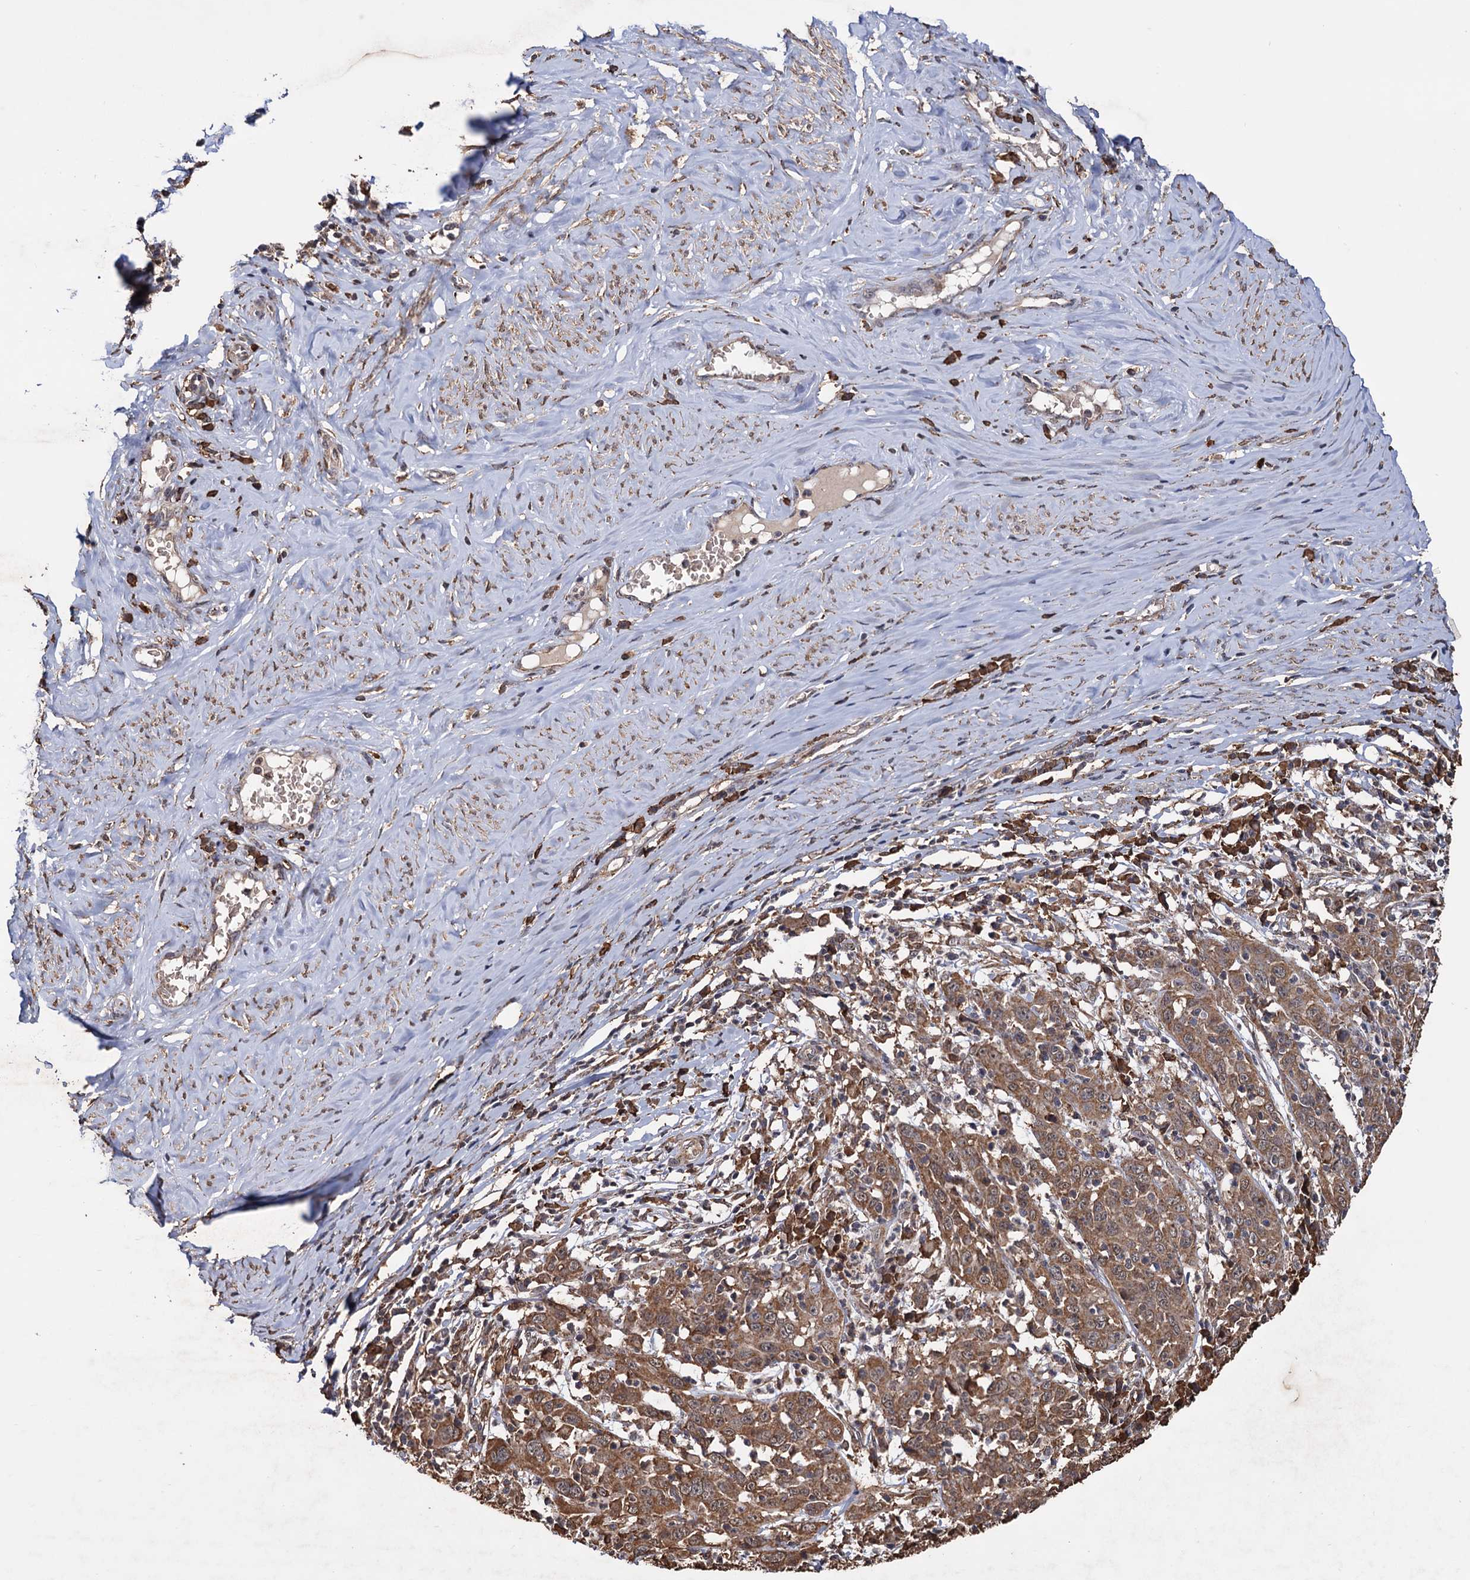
{"staining": {"intensity": "moderate", "quantity": ">75%", "location": "cytoplasmic/membranous"}, "tissue": "cervical cancer", "cell_type": "Tumor cells", "image_type": "cancer", "snomed": [{"axis": "morphology", "description": "Squamous cell carcinoma, NOS"}, {"axis": "topography", "description": "Cervix"}], "caption": "Tumor cells exhibit medium levels of moderate cytoplasmic/membranous staining in about >75% of cells in cervical squamous cell carcinoma. (DAB (3,3'-diaminobenzidine) IHC with brightfield microscopy, high magnification).", "gene": "TBC1D12", "patient": {"sex": "female", "age": 46}}